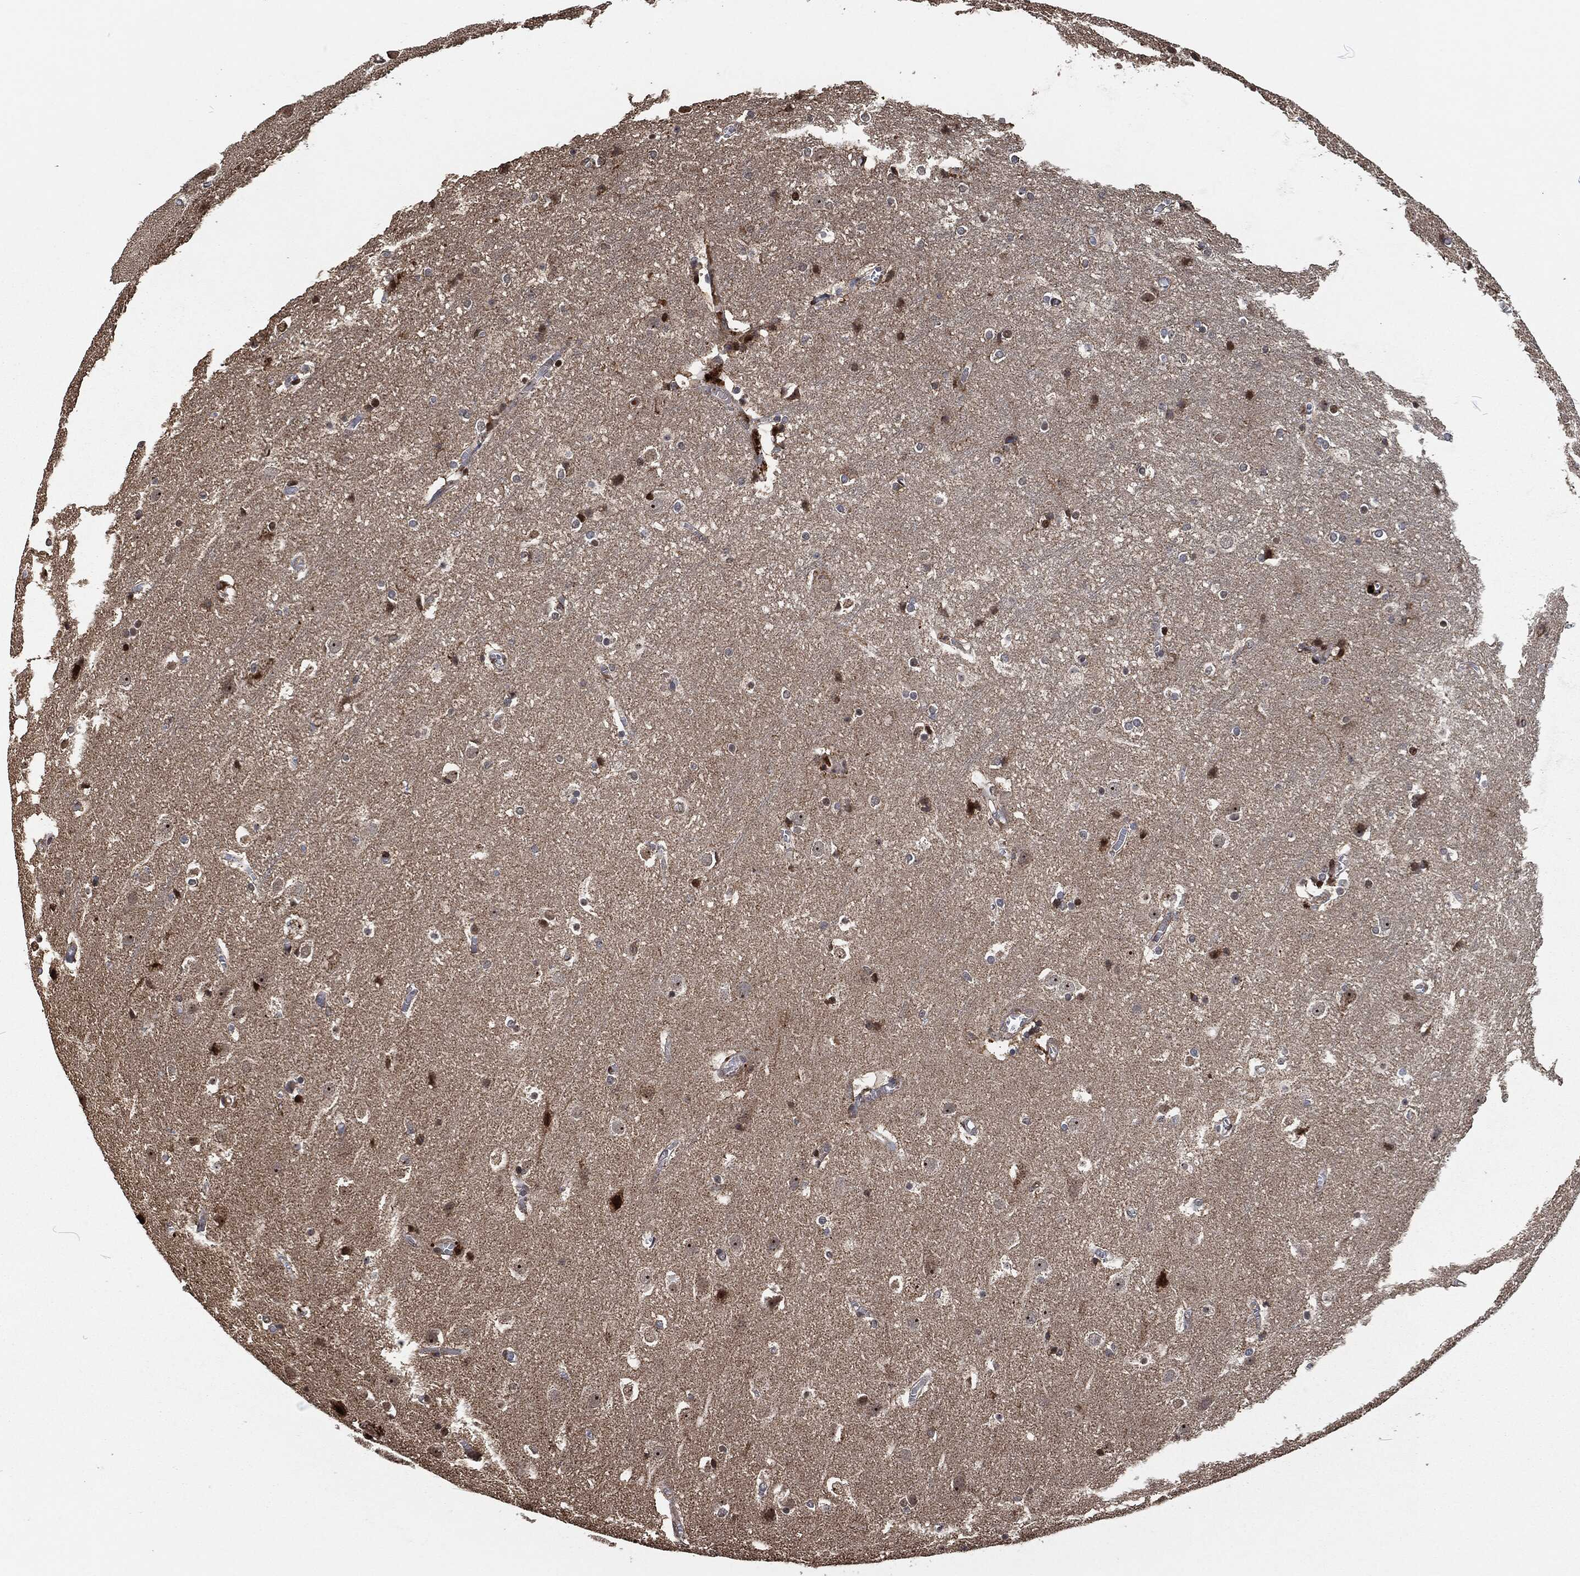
{"staining": {"intensity": "negative", "quantity": "none", "location": "none"}, "tissue": "cerebral cortex", "cell_type": "Endothelial cells", "image_type": "normal", "snomed": [{"axis": "morphology", "description": "Normal tissue, NOS"}, {"axis": "topography", "description": "Cerebral cortex"}], "caption": "A high-resolution image shows immunohistochemistry (IHC) staining of unremarkable cerebral cortex, which reveals no significant staining in endothelial cells.", "gene": "SNAI1", "patient": {"sex": "male", "age": 59}}